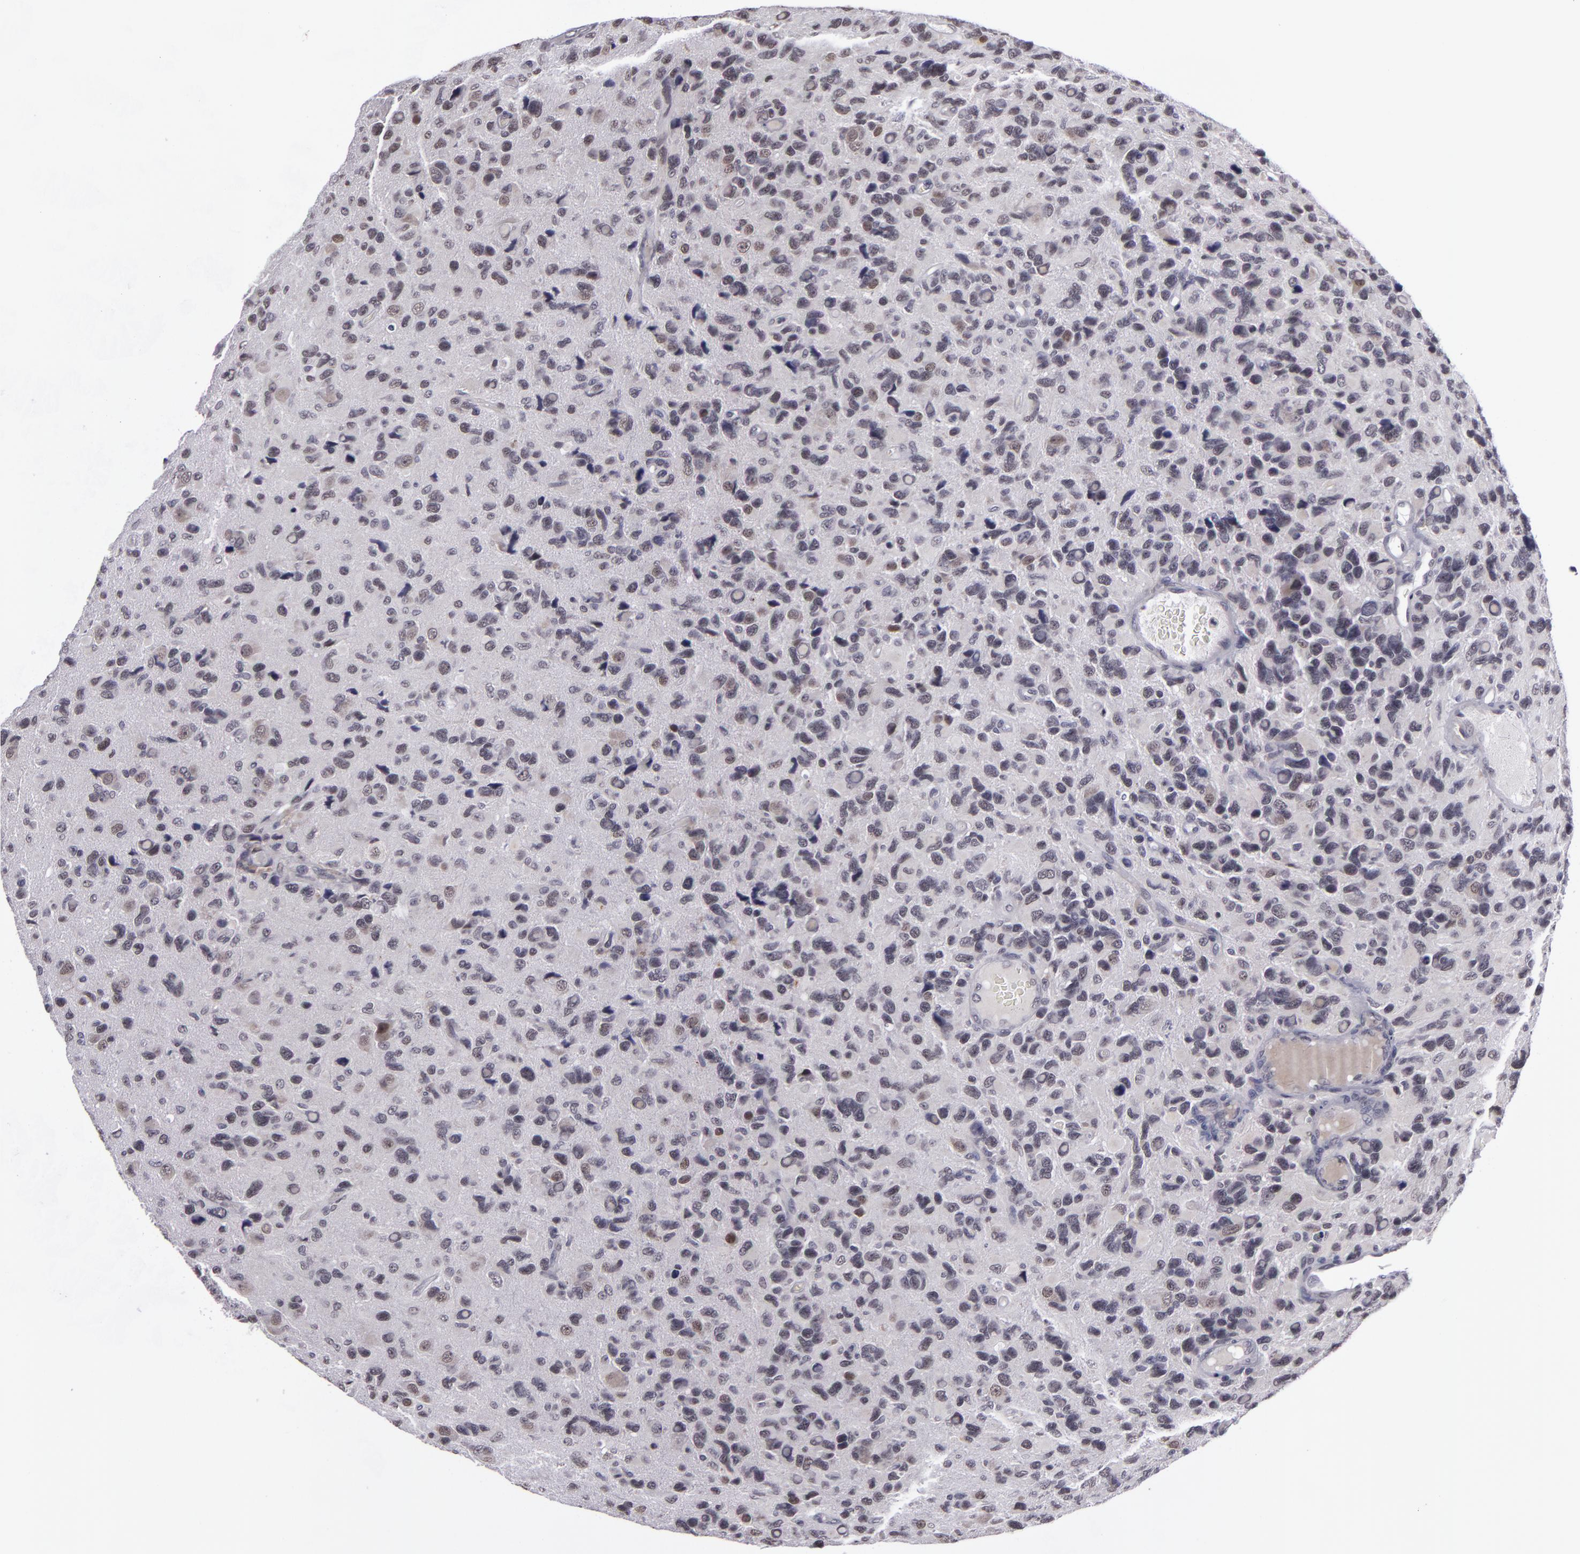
{"staining": {"intensity": "weak", "quantity": "<25%", "location": "nuclear"}, "tissue": "glioma", "cell_type": "Tumor cells", "image_type": "cancer", "snomed": [{"axis": "morphology", "description": "Glioma, malignant, High grade"}, {"axis": "topography", "description": "Brain"}], "caption": "Immunohistochemistry micrograph of human malignant glioma (high-grade) stained for a protein (brown), which exhibits no staining in tumor cells.", "gene": "RRP7A", "patient": {"sex": "male", "age": 77}}